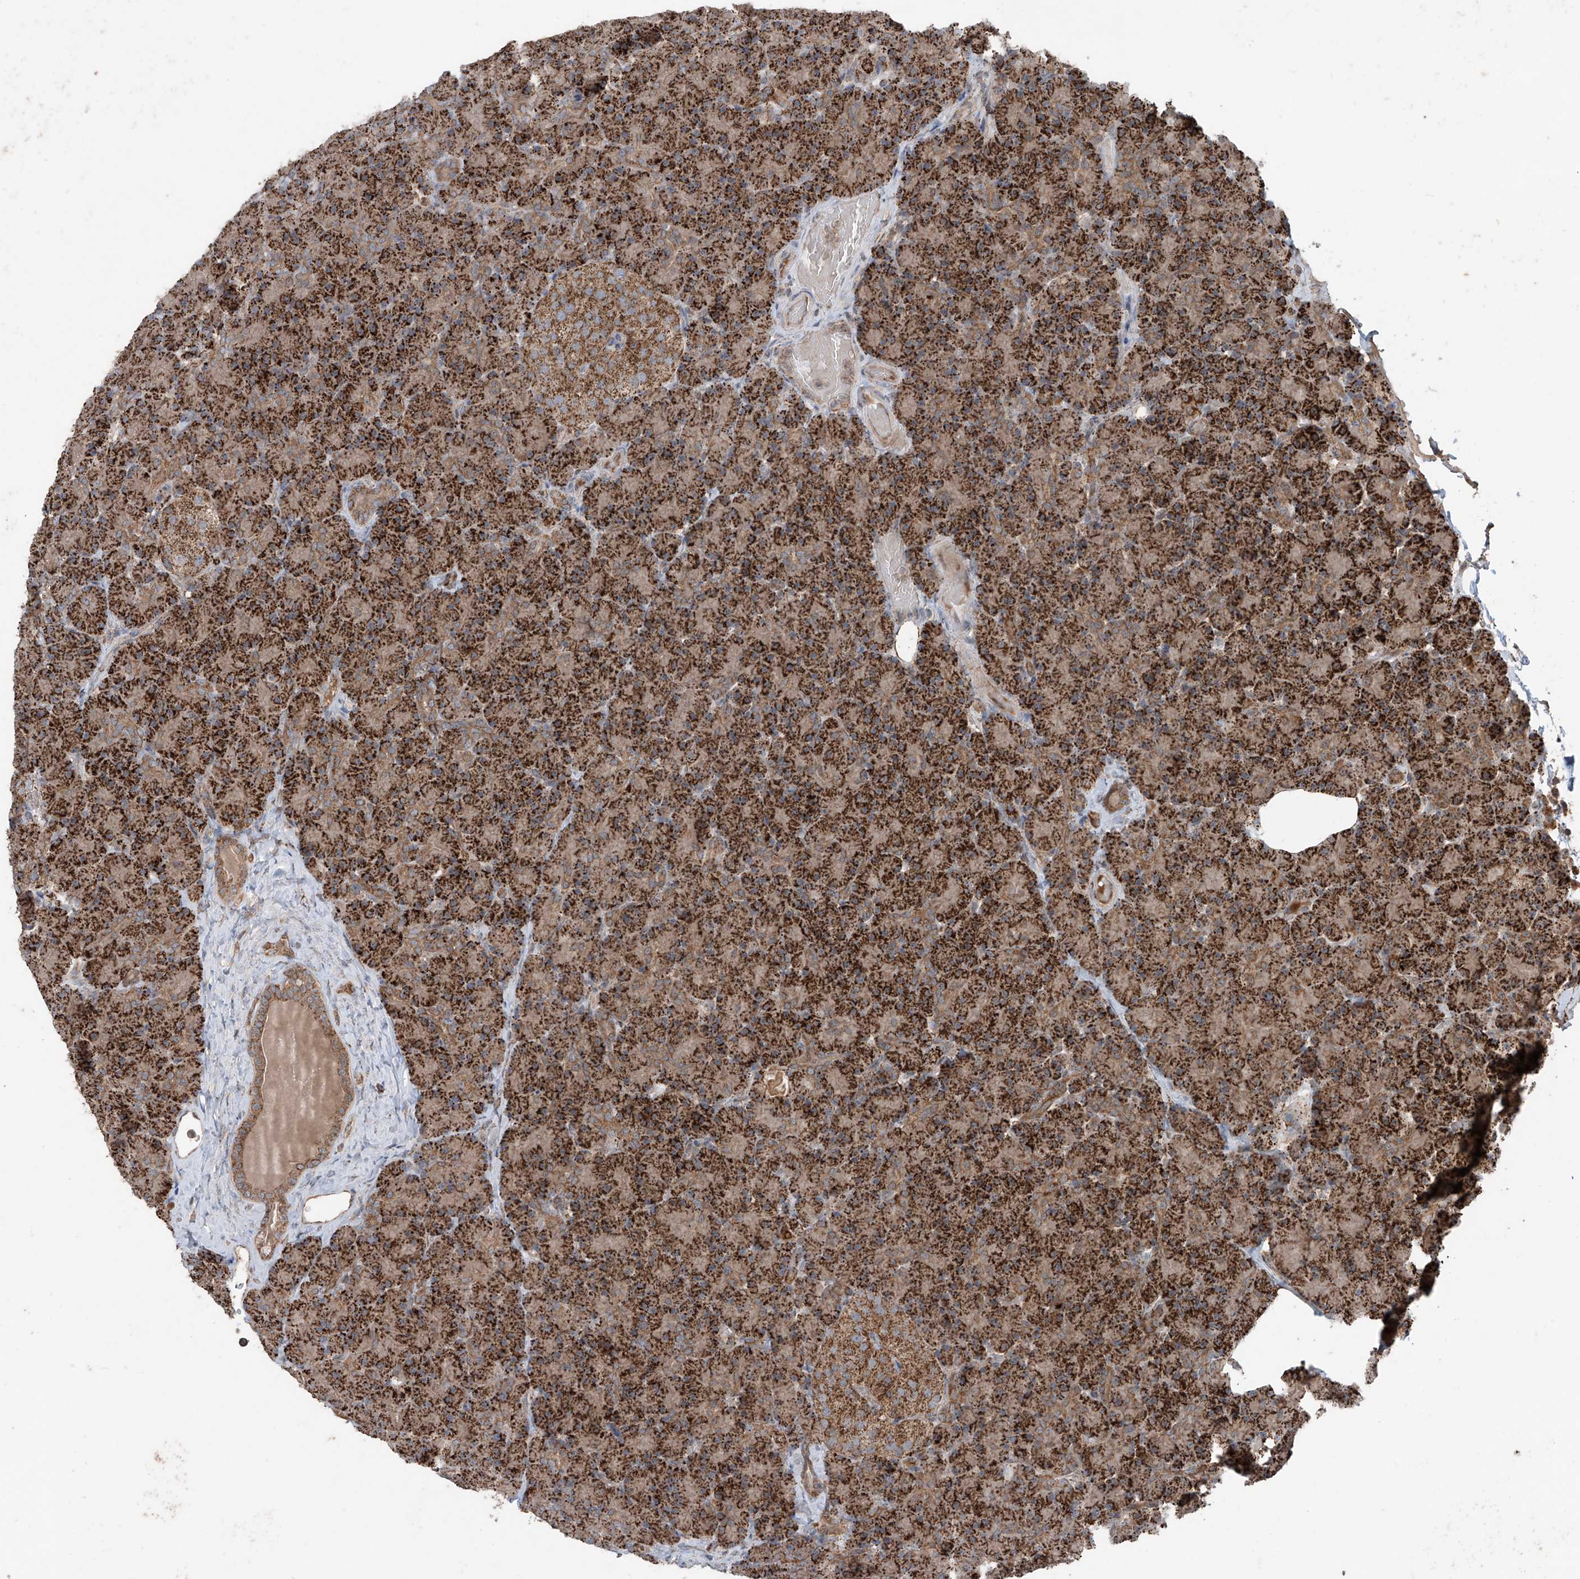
{"staining": {"intensity": "strong", "quantity": ">75%", "location": "cytoplasmic/membranous"}, "tissue": "pancreas", "cell_type": "Exocrine glandular cells", "image_type": "normal", "snomed": [{"axis": "morphology", "description": "Normal tissue, NOS"}, {"axis": "topography", "description": "Pancreas"}], "caption": "Immunohistochemistry (IHC) (DAB (3,3'-diaminobenzidine)) staining of benign pancreas demonstrates strong cytoplasmic/membranous protein positivity in about >75% of exocrine glandular cells. Using DAB (3,3'-diaminobenzidine) (brown) and hematoxylin (blue) stains, captured at high magnification using brightfield microscopy.", "gene": "SAMD3", "patient": {"sex": "female", "age": 43}}